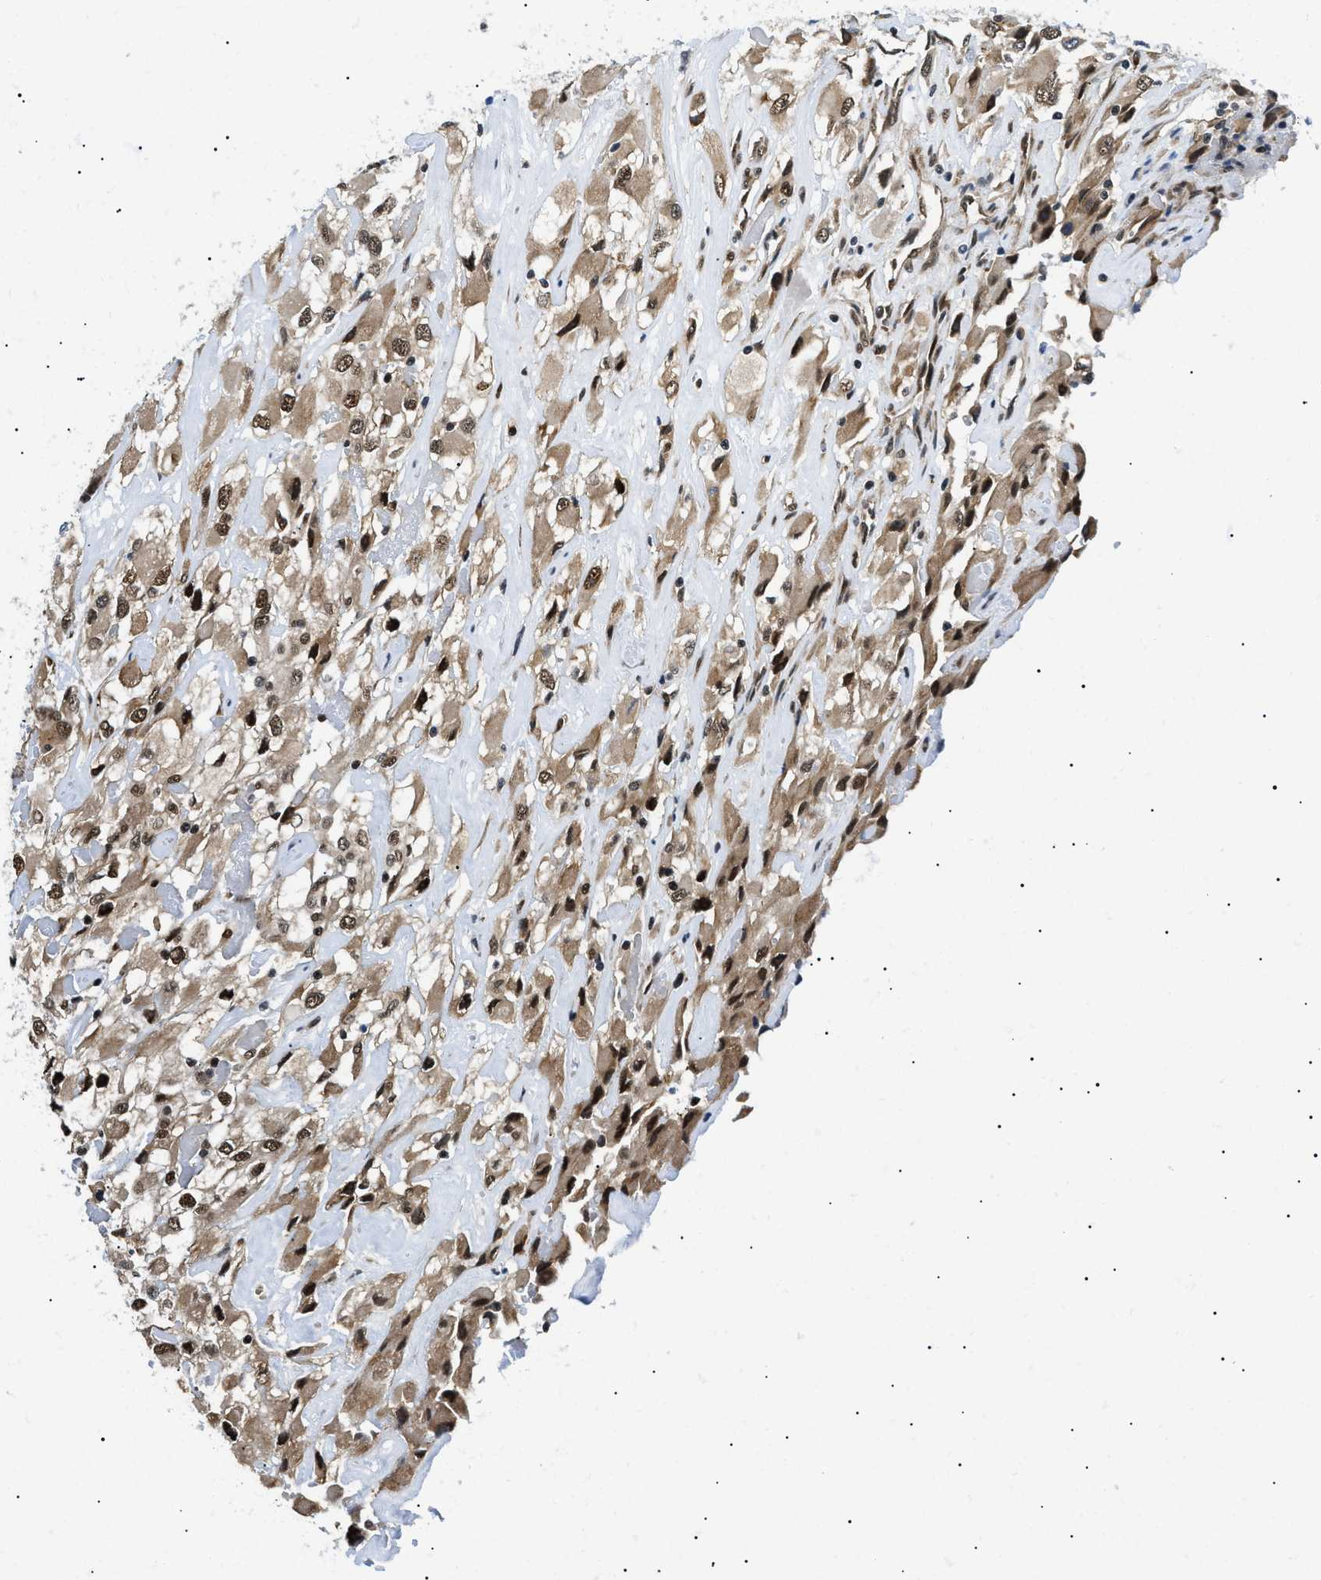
{"staining": {"intensity": "moderate", "quantity": ">75%", "location": "cytoplasmic/membranous,nuclear"}, "tissue": "renal cancer", "cell_type": "Tumor cells", "image_type": "cancer", "snomed": [{"axis": "morphology", "description": "Adenocarcinoma, NOS"}, {"axis": "topography", "description": "Kidney"}], "caption": "Protein expression analysis of adenocarcinoma (renal) shows moderate cytoplasmic/membranous and nuclear positivity in approximately >75% of tumor cells. The staining was performed using DAB to visualize the protein expression in brown, while the nuclei were stained in blue with hematoxylin (Magnification: 20x).", "gene": "CWC25", "patient": {"sex": "female", "age": 52}}